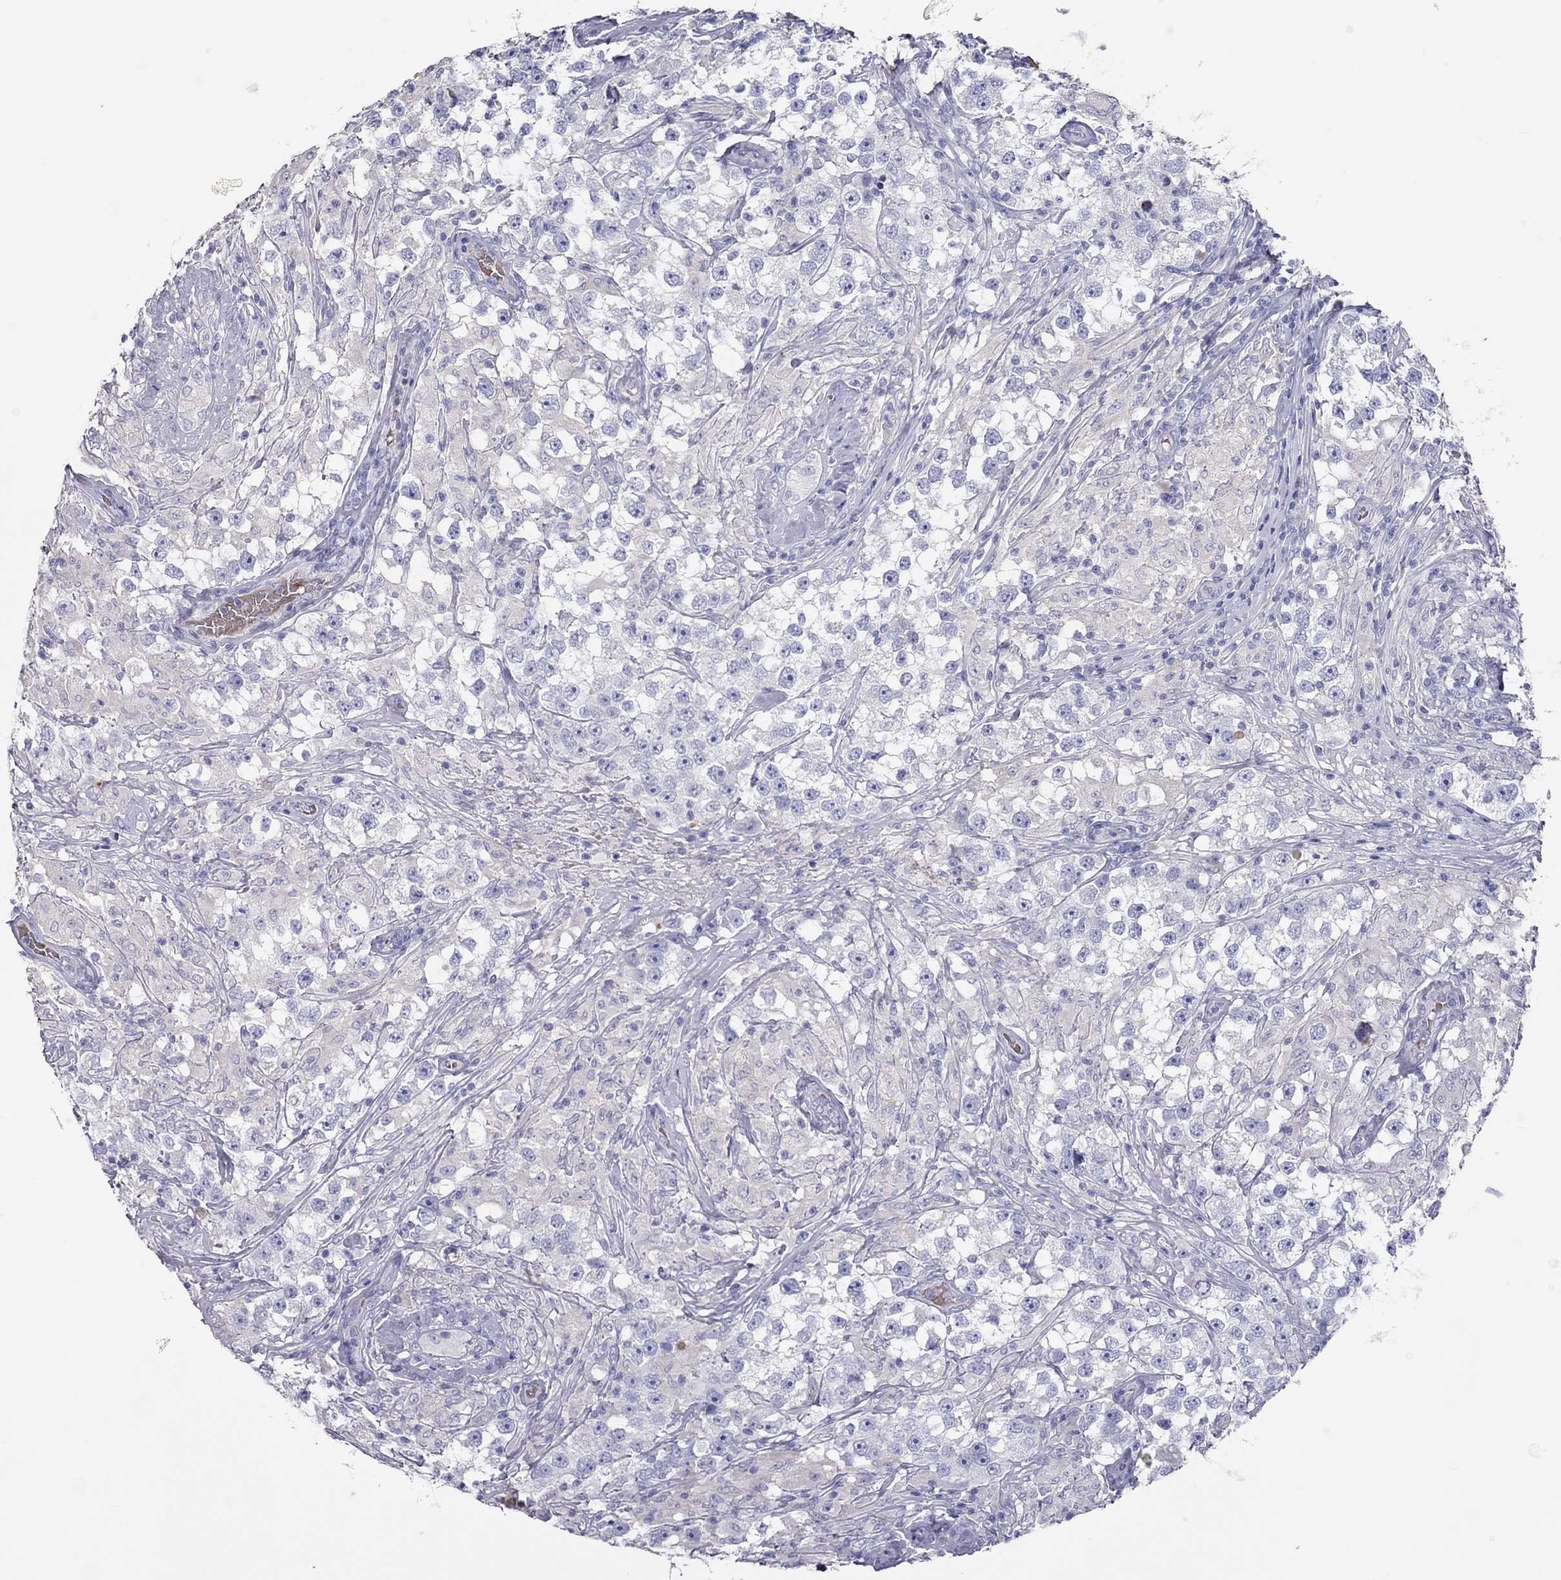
{"staining": {"intensity": "negative", "quantity": "none", "location": "none"}, "tissue": "testis cancer", "cell_type": "Tumor cells", "image_type": "cancer", "snomed": [{"axis": "morphology", "description": "Seminoma, NOS"}, {"axis": "topography", "description": "Testis"}], "caption": "Tumor cells are negative for brown protein staining in testis cancer (seminoma).", "gene": "RHD", "patient": {"sex": "male", "age": 46}}